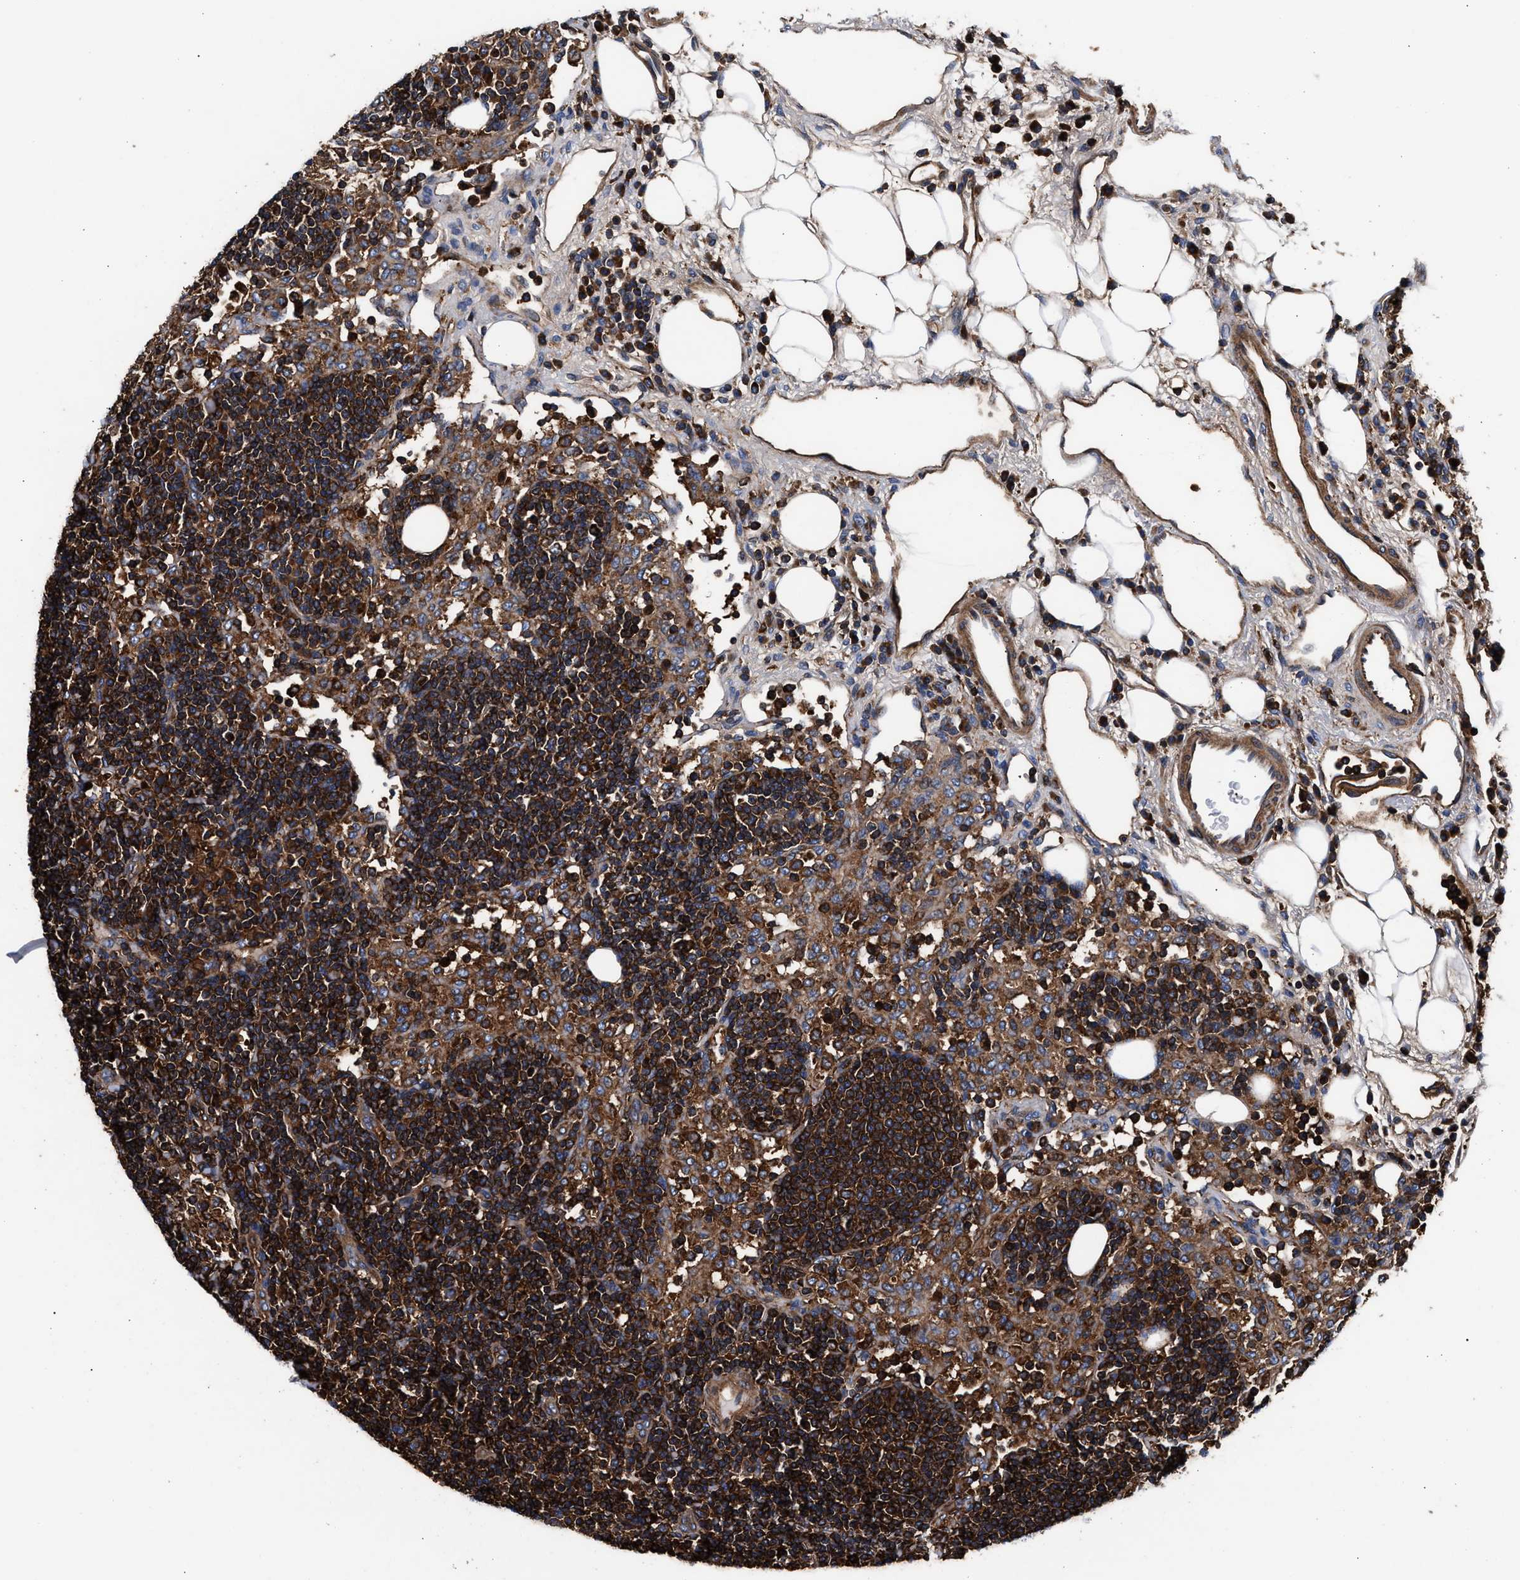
{"staining": {"intensity": "strong", "quantity": ">75%", "location": "cytoplasmic/membranous"}, "tissue": "lymph node", "cell_type": "Germinal center cells", "image_type": "normal", "snomed": [{"axis": "morphology", "description": "Normal tissue, NOS"}, {"axis": "morphology", "description": "Carcinoid, malignant, NOS"}, {"axis": "topography", "description": "Lymph node"}], "caption": "Brown immunohistochemical staining in benign human lymph node exhibits strong cytoplasmic/membranous staining in approximately >75% of germinal center cells. Immunohistochemistry stains the protein in brown and the nuclei are stained blue.", "gene": "ENSG00000286112", "patient": {"sex": "male", "age": 47}}